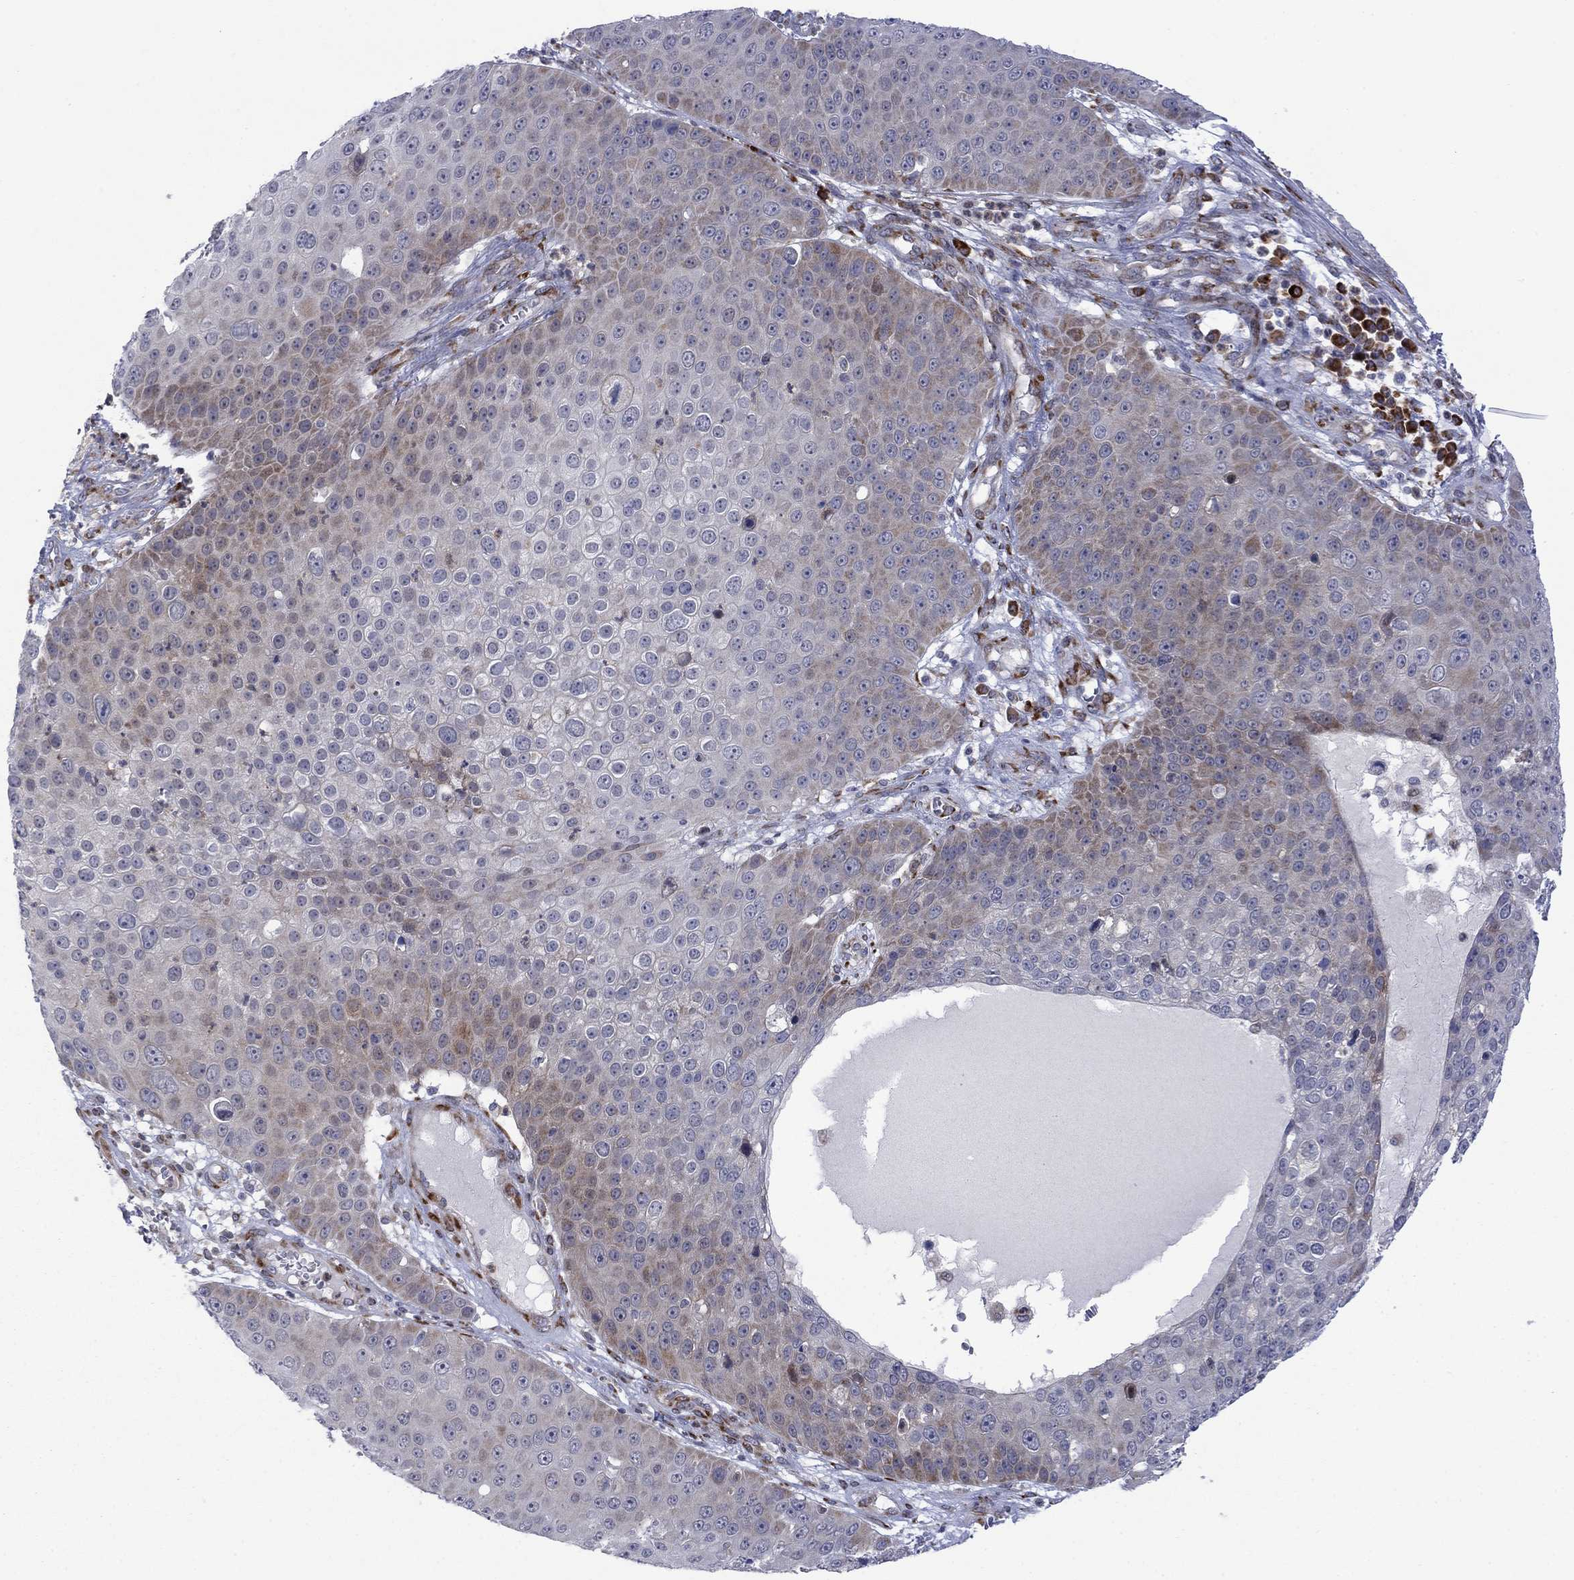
{"staining": {"intensity": "weak", "quantity": "<25%", "location": "cytoplasmic/membranous"}, "tissue": "skin cancer", "cell_type": "Tumor cells", "image_type": "cancer", "snomed": [{"axis": "morphology", "description": "Squamous cell carcinoma, NOS"}, {"axis": "topography", "description": "Skin"}], "caption": "DAB immunohistochemical staining of squamous cell carcinoma (skin) demonstrates no significant staining in tumor cells.", "gene": "TTC21B", "patient": {"sex": "male", "age": 71}}